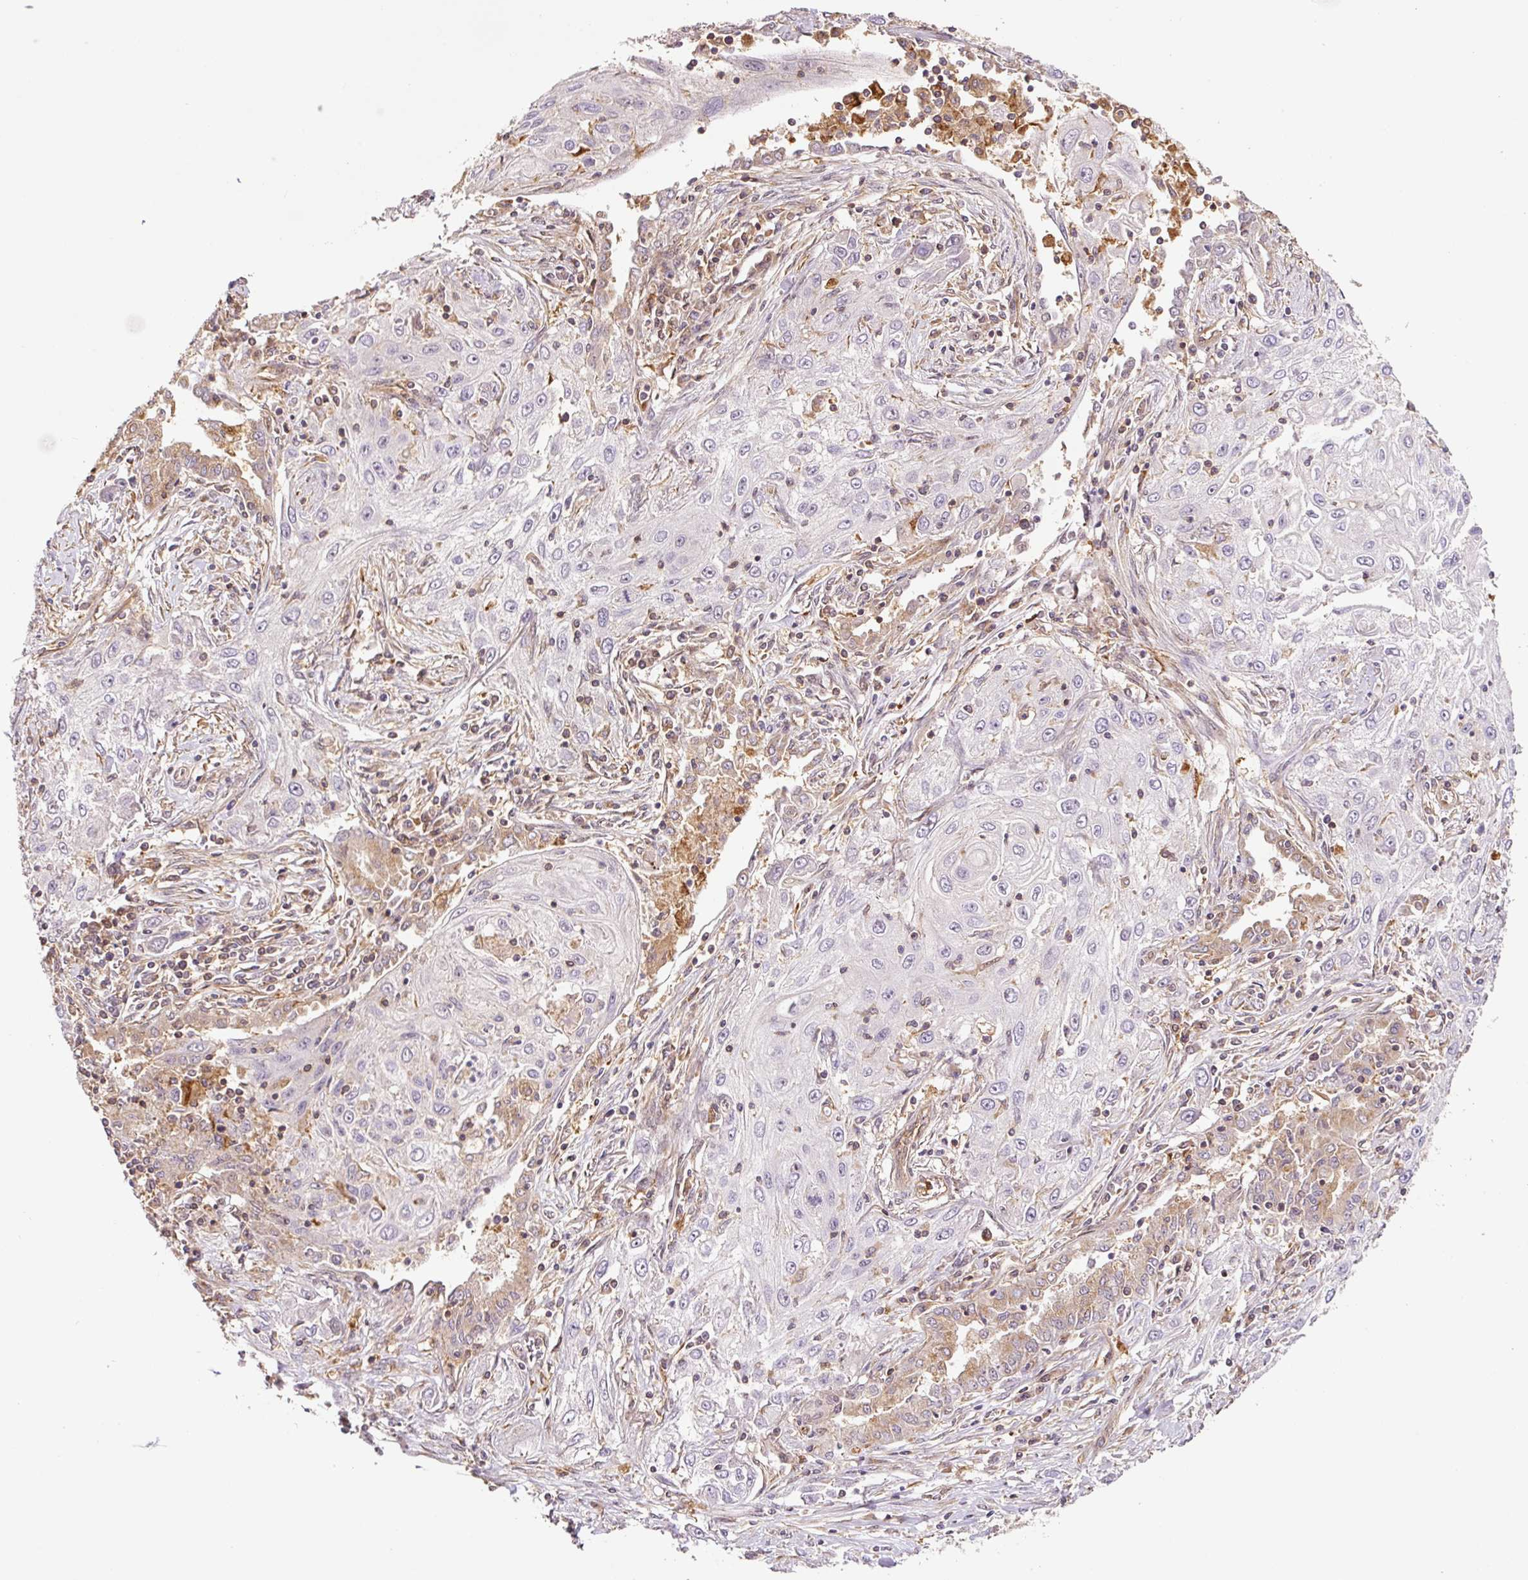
{"staining": {"intensity": "negative", "quantity": "none", "location": "none"}, "tissue": "lung cancer", "cell_type": "Tumor cells", "image_type": "cancer", "snomed": [{"axis": "morphology", "description": "Squamous cell carcinoma, NOS"}, {"axis": "topography", "description": "Lung"}], "caption": "There is no significant positivity in tumor cells of lung cancer. The staining is performed using DAB brown chromogen with nuclei counter-stained in using hematoxylin.", "gene": "PCK2", "patient": {"sex": "female", "age": 69}}